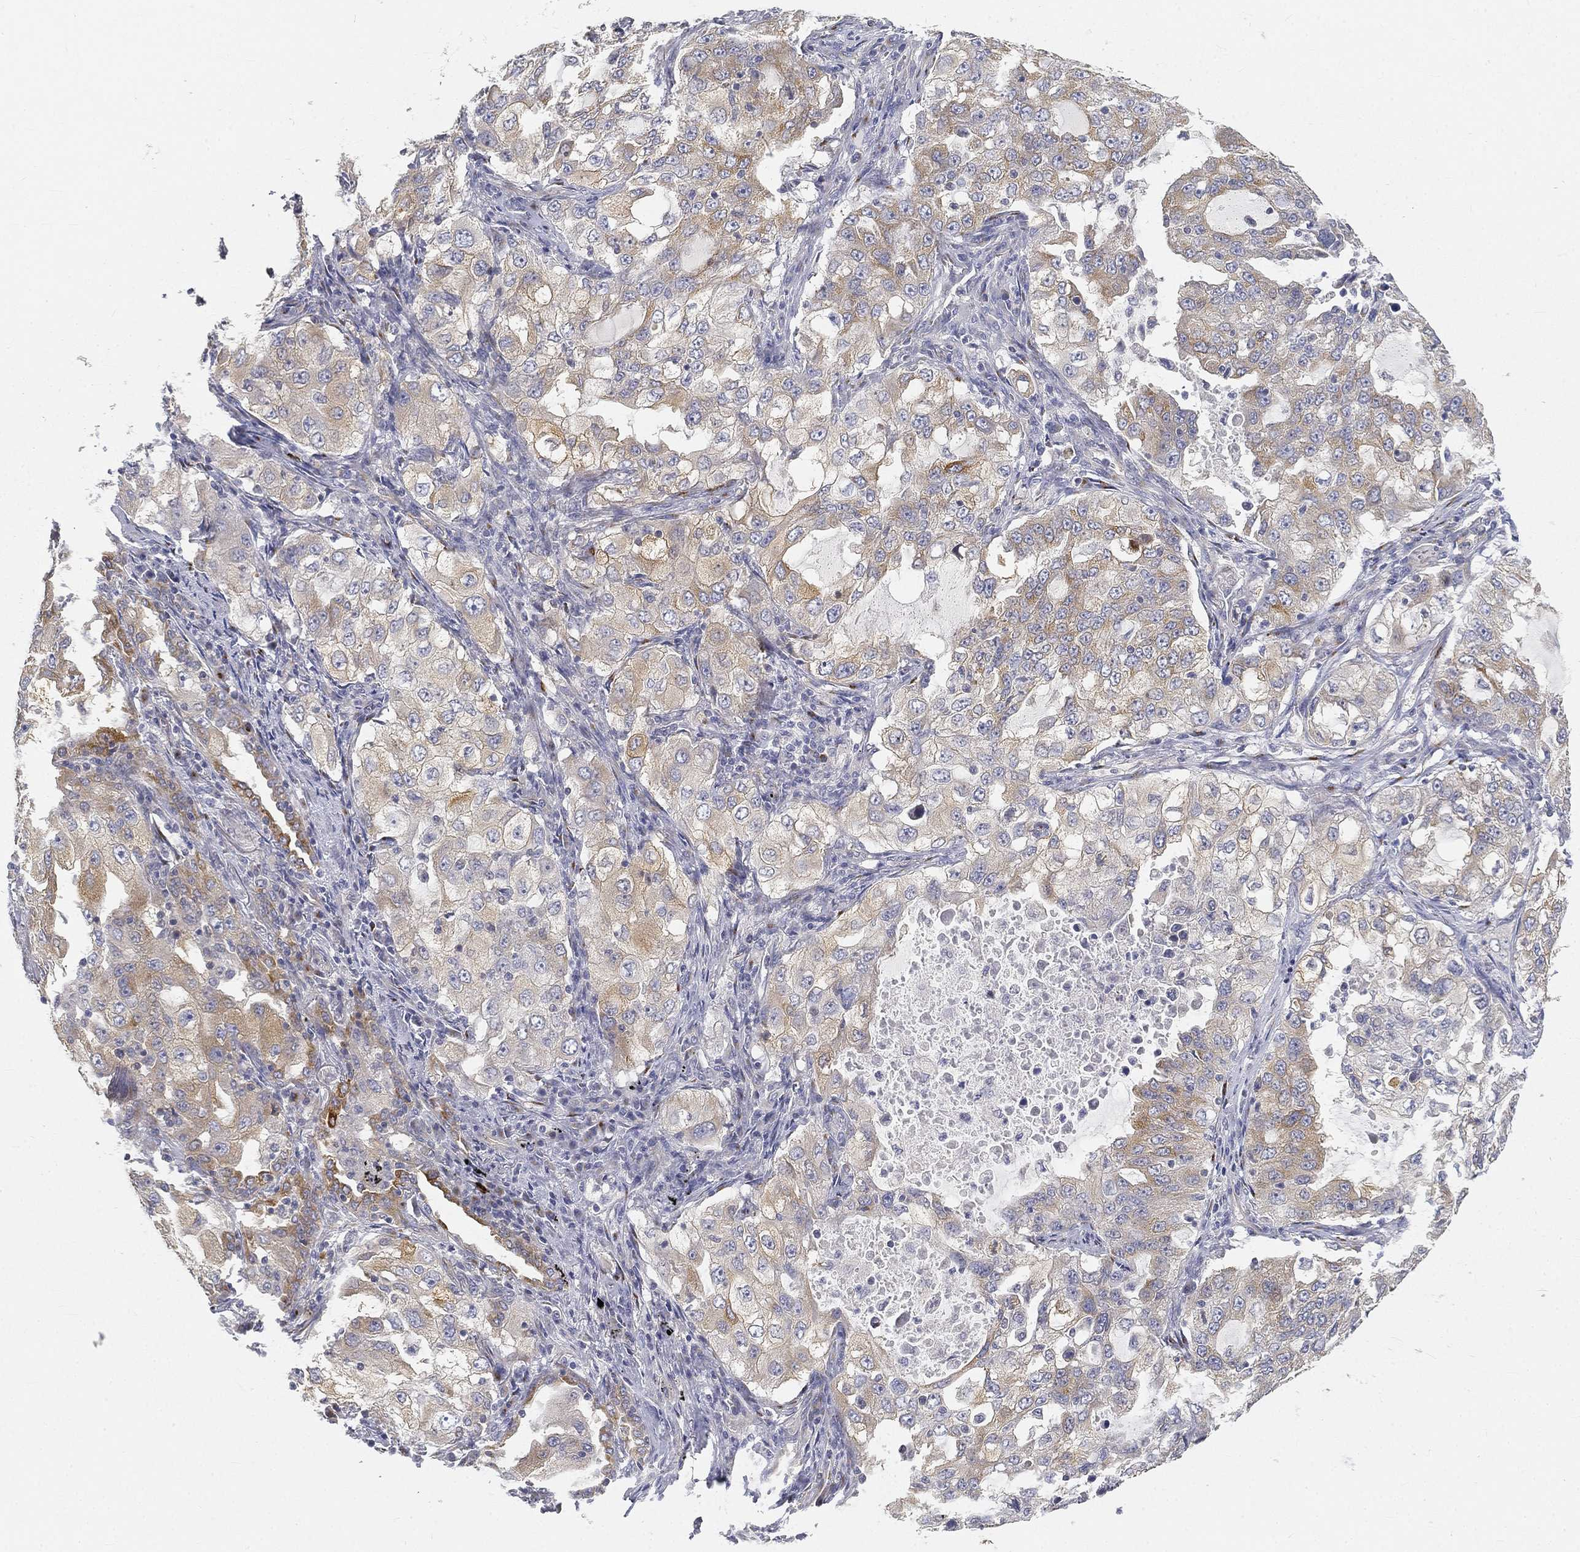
{"staining": {"intensity": "moderate", "quantity": "25%-75%", "location": "cytoplasmic/membranous"}, "tissue": "lung cancer", "cell_type": "Tumor cells", "image_type": "cancer", "snomed": [{"axis": "morphology", "description": "Adenocarcinoma, NOS"}, {"axis": "topography", "description": "Lung"}], "caption": "Lung cancer stained with a protein marker shows moderate staining in tumor cells.", "gene": "TMEM25", "patient": {"sex": "female", "age": 61}}